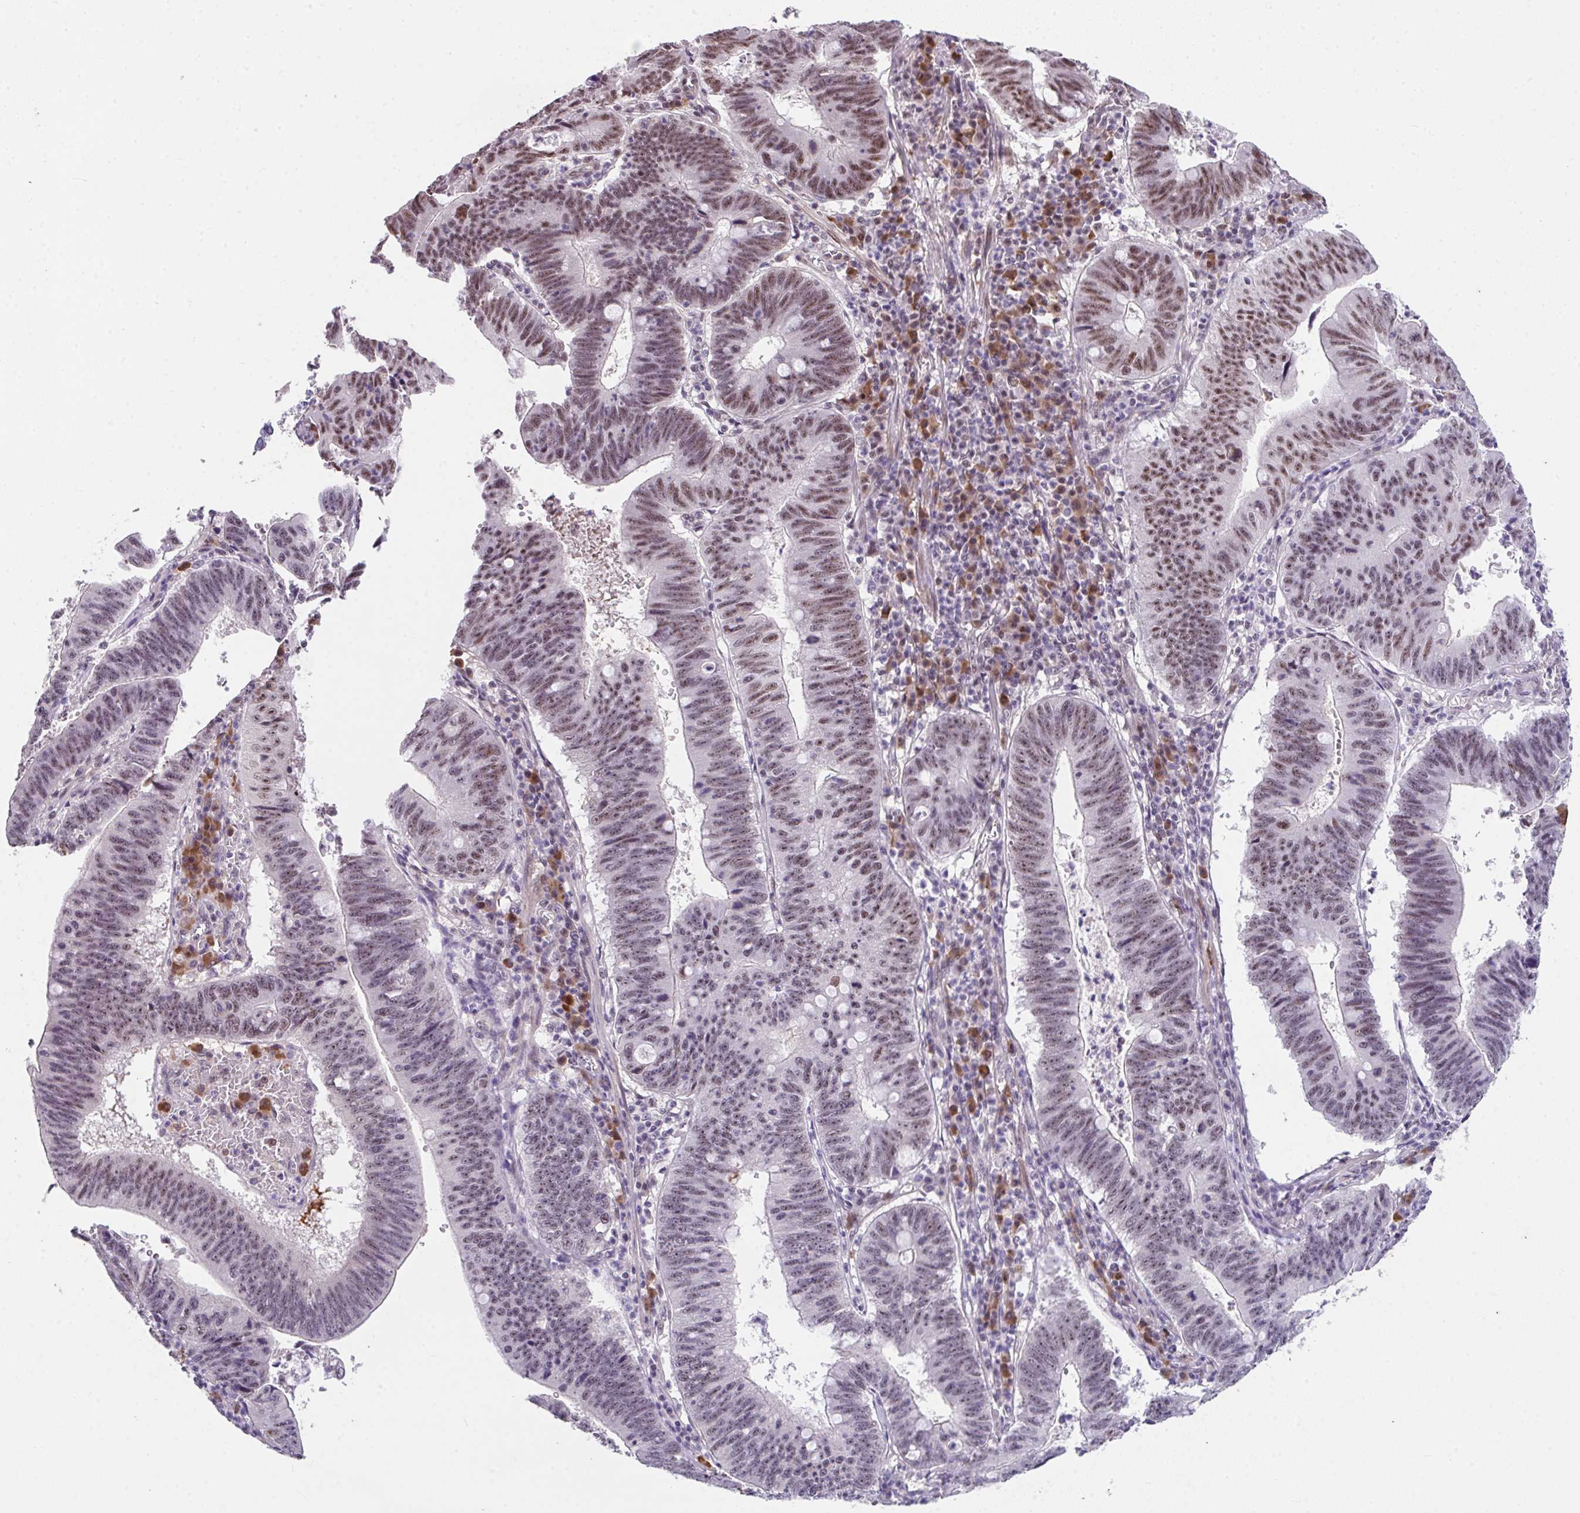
{"staining": {"intensity": "moderate", "quantity": ">75%", "location": "nuclear"}, "tissue": "stomach cancer", "cell_type": "Tumor cells", "image_type": "cancer", "snomed": [{"axis": "morphology", "description": "Adenocarcinoma, NOS"}, {"axis": "topography", "description": "Stomach"}], "caption": "Adenocarcinoma (stomach) was stained to show a protein in brown. There is medium levels of moderate nuclear staining in about >75% of tumor cells. The staining is performed using DAB brown chromogen to label protein expression. The nuclei are counter-stained blue using hematoxylin.", "gene": "RBBP6", "patient": {"sex": "male", "age": 59}}